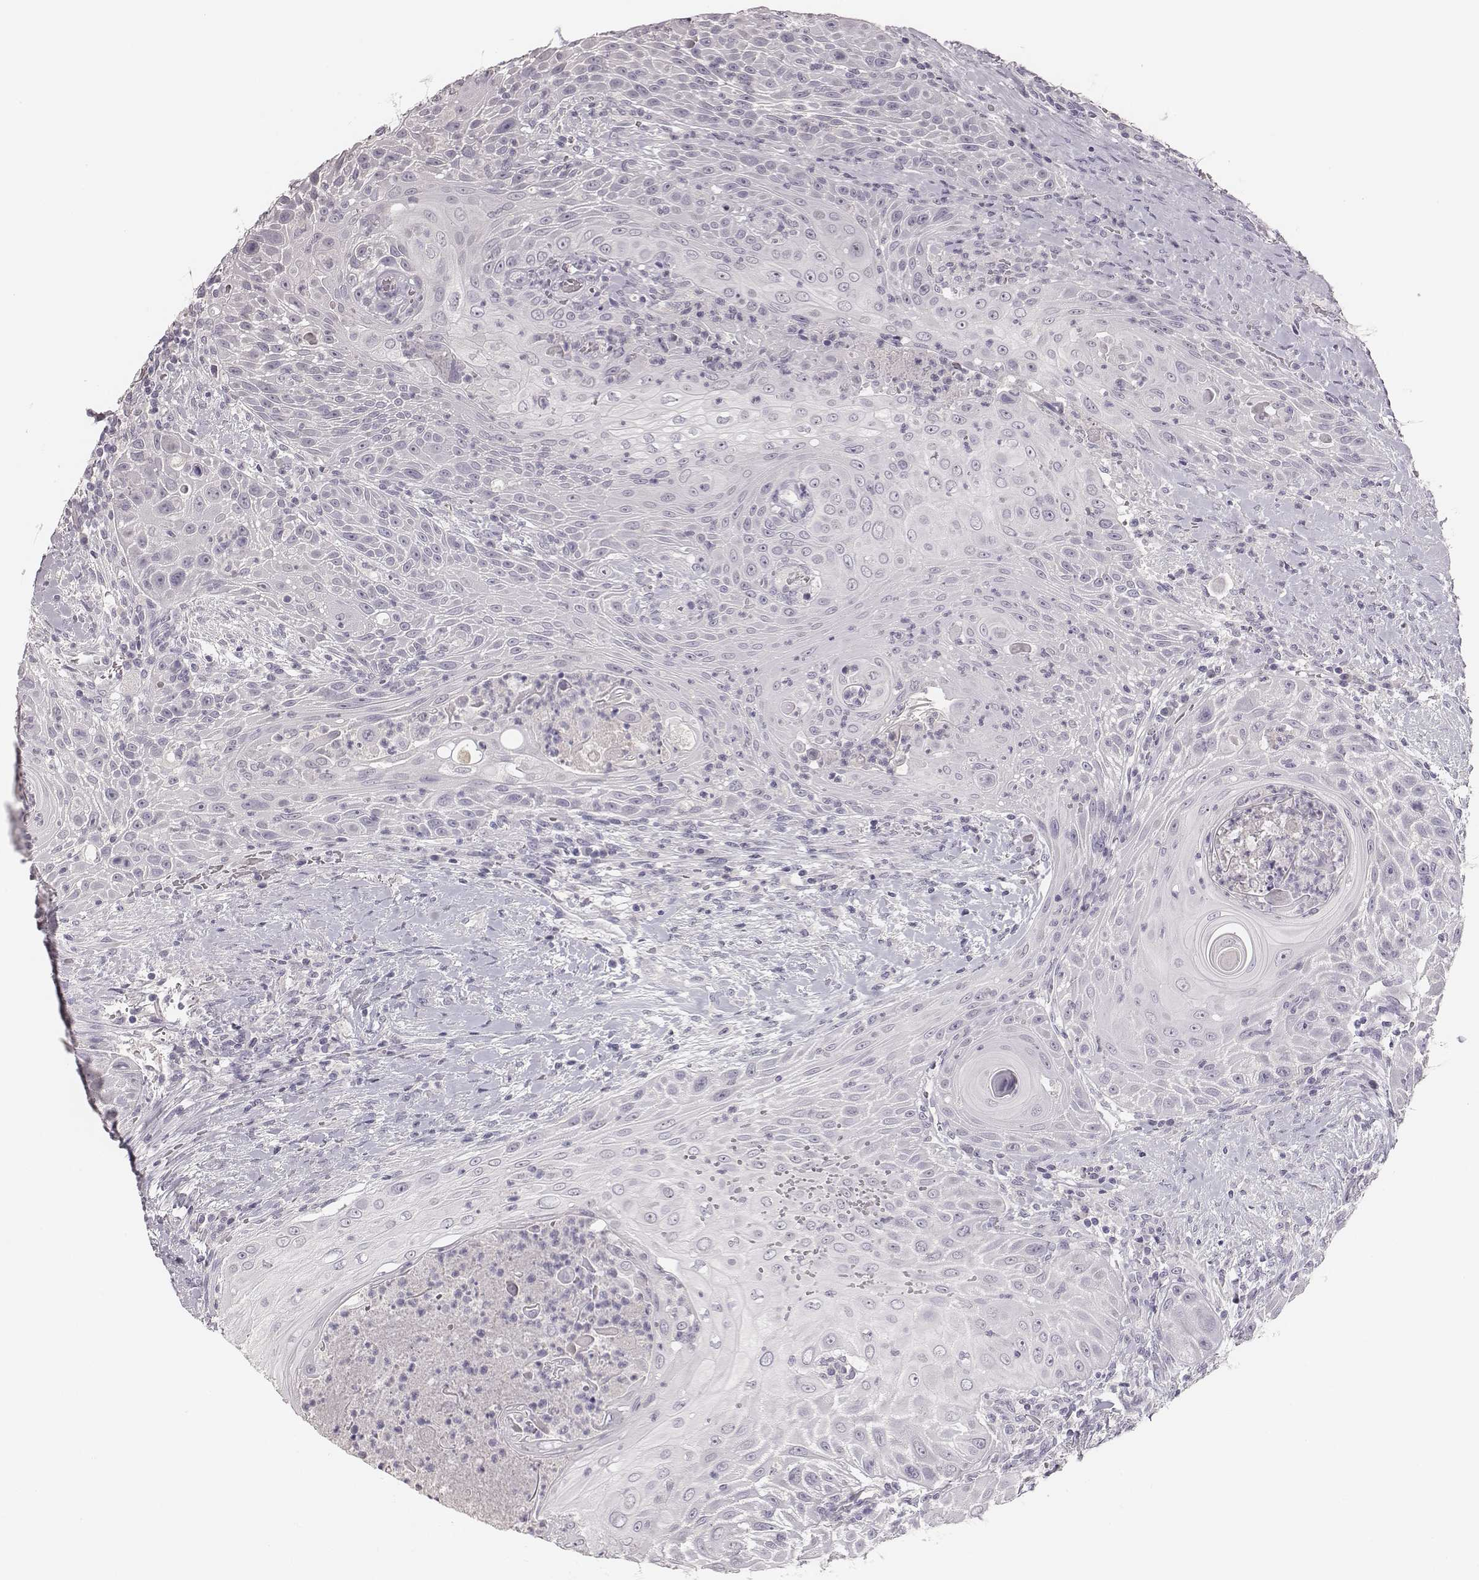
{"staining": {"intensity": "negative", "quantity": "none", "location": "none"}, "tissue": "head and neck cancer", "cell_type": "Tumor cells", "image_type": "cancer", "snomed": [{"axis": "morphology", "description": "Squamous cell carcinoma, NOS"}, {"axis": "topography", "description": "Head-Neck"}], "caption": "Protein analysis of head and neck cancer demonstrates no significant staining in tumor cells.", "gene": "MYH6", "patient": {"sex": "male", "age": 69}}